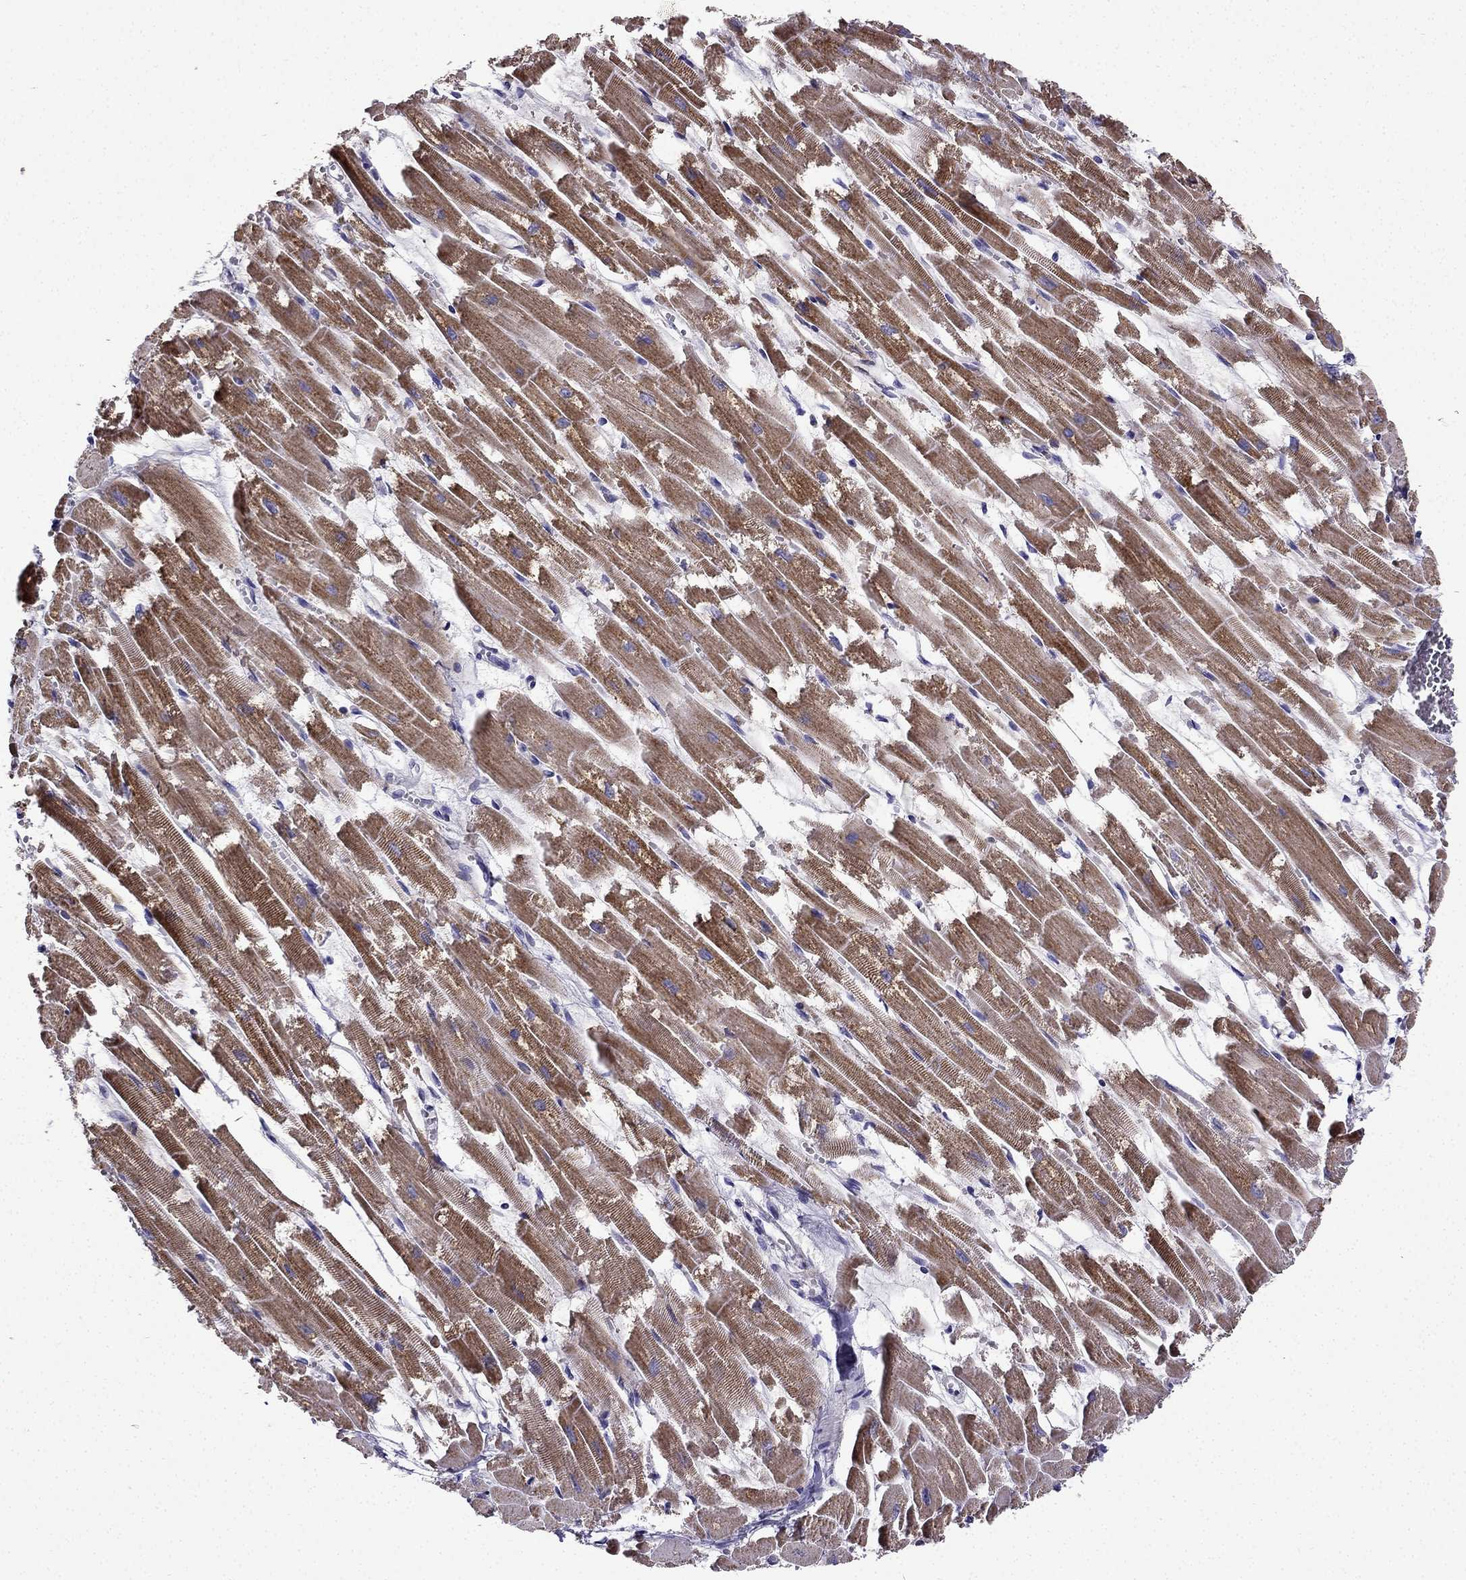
{"staining": {"intensity": "moderate", "quantity": "25%-75%", "location": "cytoplasmic/membranous"}, "tissue": "heart muscle", "cell_type": "Cardiomyocytes", "image_type": "normal", "snomed": [{"axis": "morphology", "description": "Normal tissue, NOS"}, {"axis": "topography", "description": "Heart"}], "caption": "Immunohistochemistry (DAB) staining of benign heart muscle exhibits moderate cytoplasmic/membranous protein staining in approximately 25%-75% of cardiomyocytes.", "gene": "KIF5A", "patient": {"sex": "female", "age": 52}}